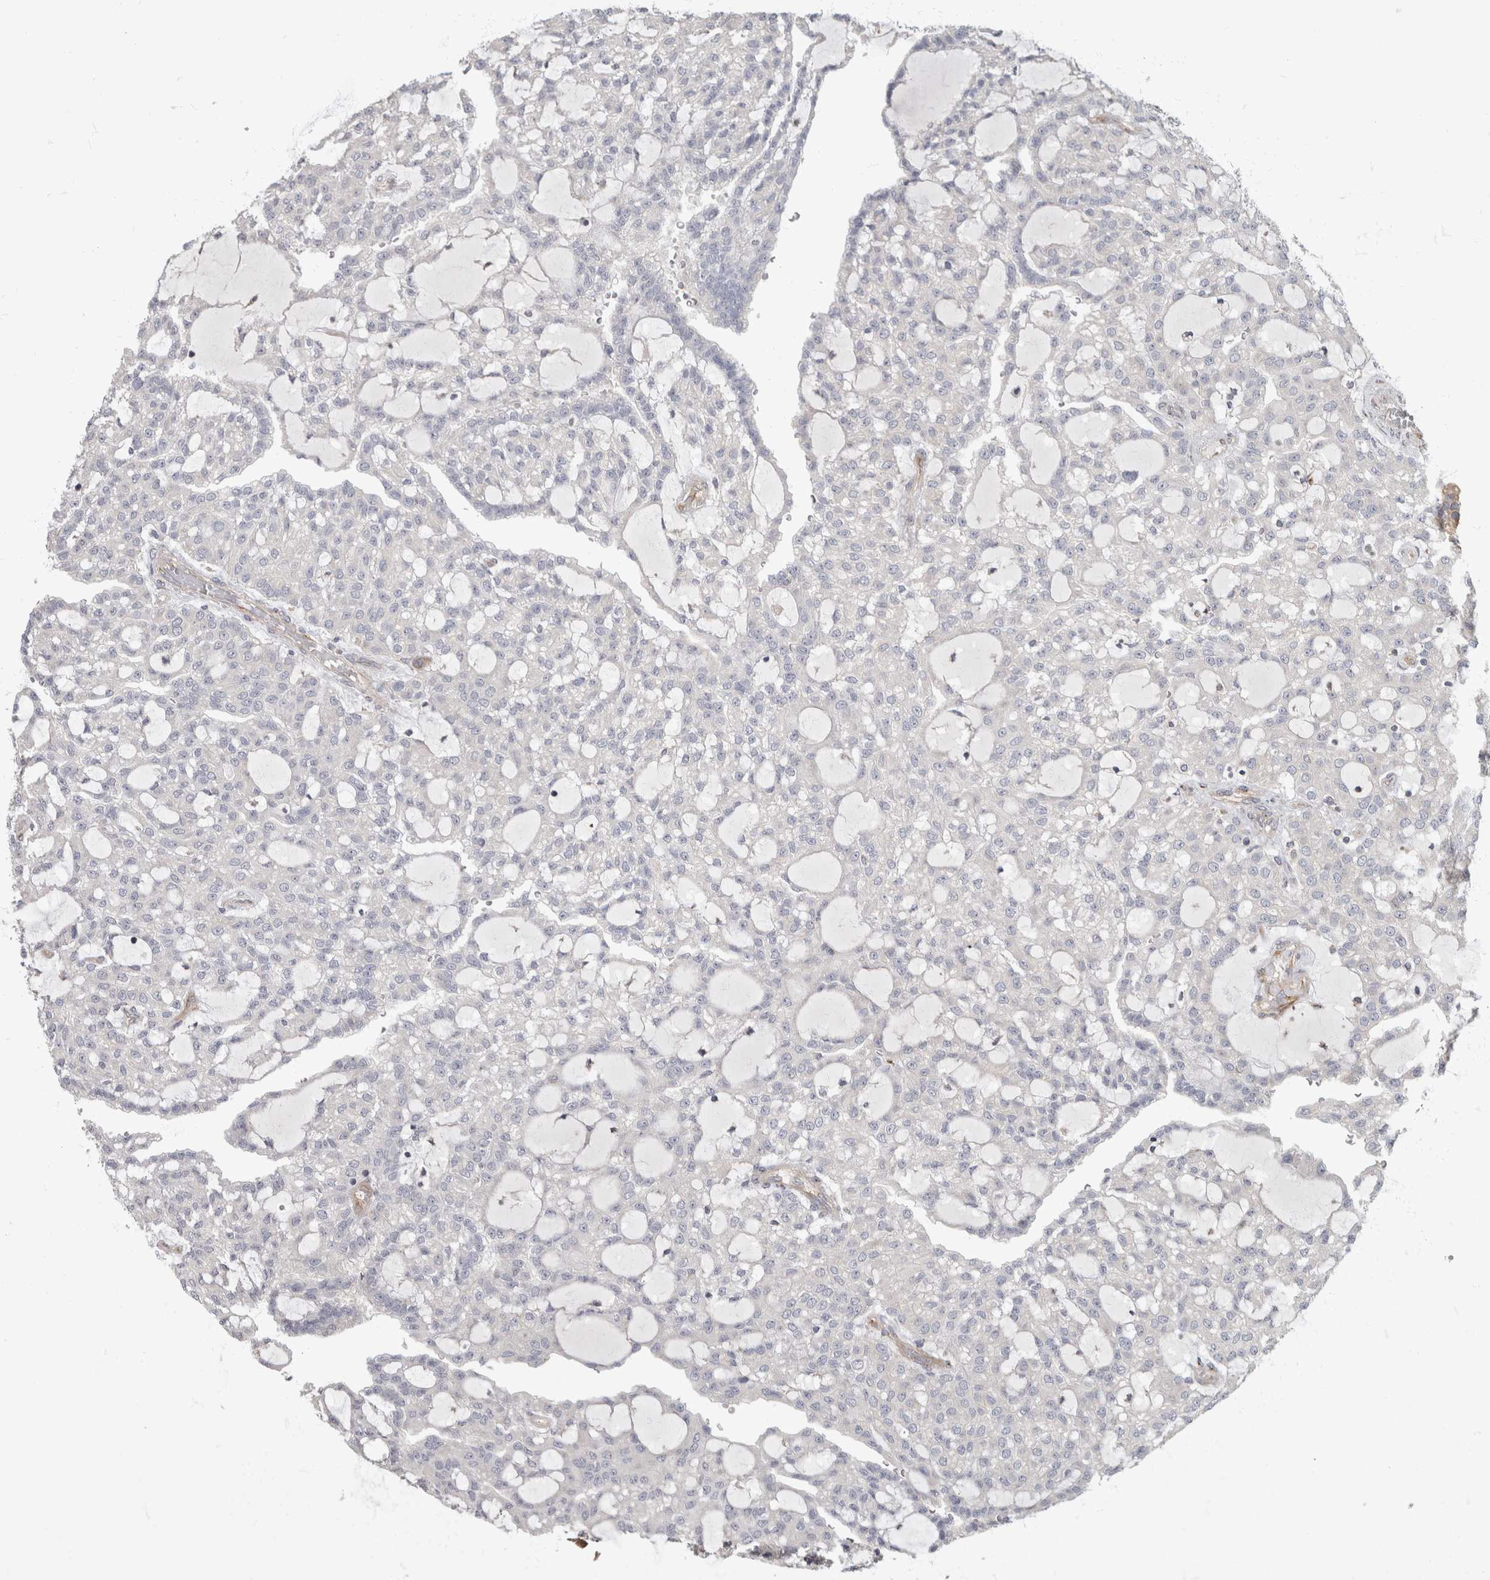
{"staining": {"intensity": "negative", "quantity": "none", "location": "none"}, "tissue": "renal cancer", "cell_type": "Tumor cells", "image_type": "cancer", "snomed": [{"axis": "morphology", "description": "Adenocarcinoma, NOS"}, {"axis": "topography", "description": "Kidney"}], "caption": "Protein analysis of renal cancer (adenocarcinoma) demonstrates no significant expression in tumor cells.", "gene": "HOOK3", "patient": {"sex": "male", "age": 63}}